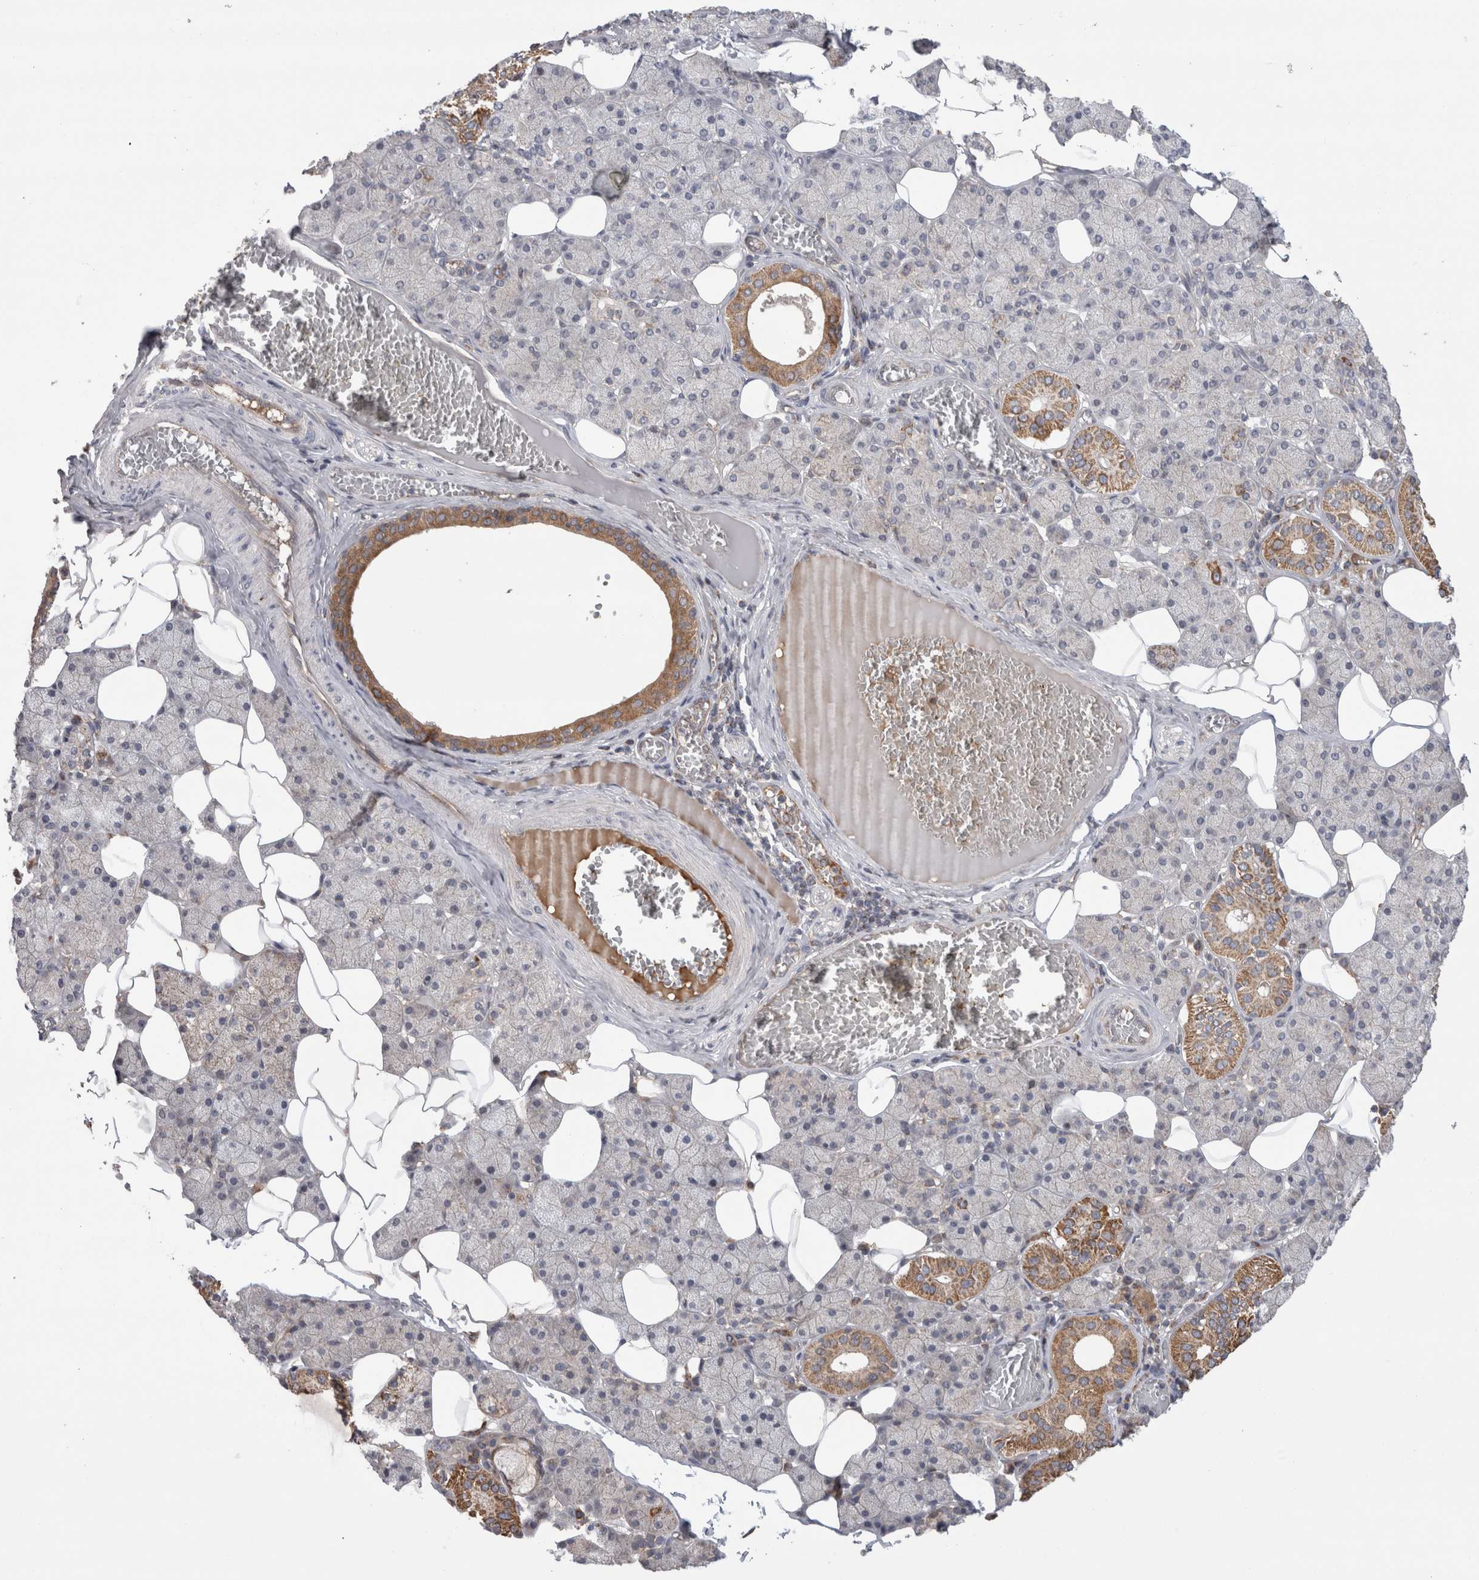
{"staining": {"intensity": "moderate", "quantity": "<25%", "location": "cytoplasmic/membranous"}, "tissue": "salivary gland", "cell_type": "Glandular cells", "image_type": "normal", "snomed": [{"axis": "morphology", "description": "Normal tissue, NOS"}, {"axis": "topography", "description": "Salivary gland"}], "caption": "Salivary gland stained with IHC shows moderate cytoplasmic/membranous staining in approximately <25% of glandular cells. The staining was performed using DAB (3,3'-diaminobenzidine) to visualize the protein expression in brown, while the nuclei were stained in blue with hematoxylin (Magnification: 20x).", "gene": "DARS2", "patient": {"sex": "female", "age": 33}}